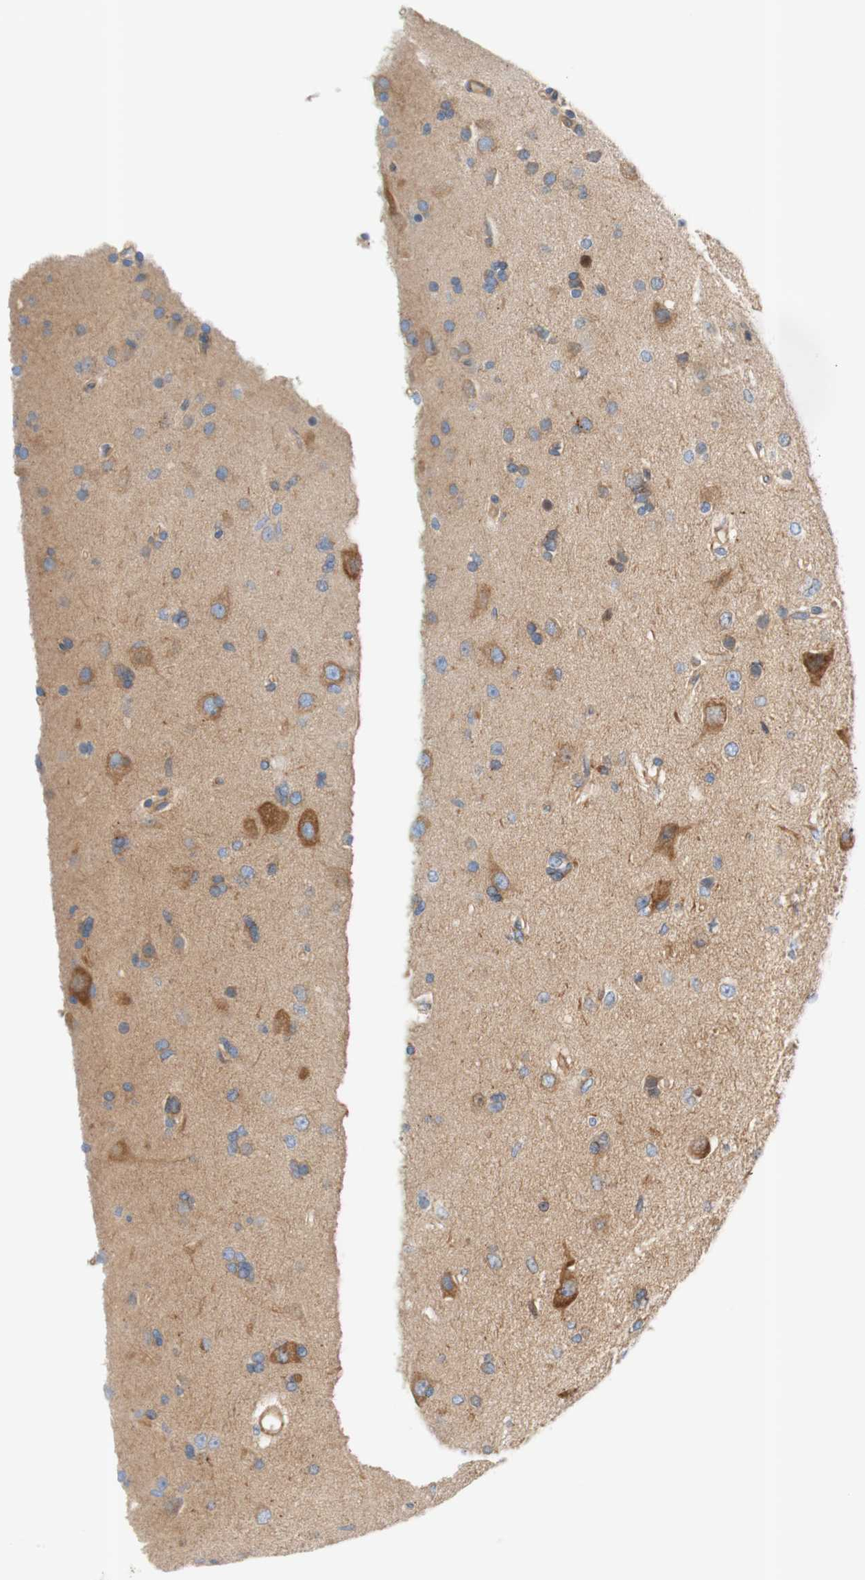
{"staining": {"intensity": "weak", "quantity": "25%-75%", "location": "cytoplasmic/membranous"}, "tissue": "glioma", "cell_type": "Tumor cells", "image_type": "cancer", "snomed": [{"axis": "morphology", "description": "Glioma, malignant, High grade"}, {"axis": "topography", "description": "Brain"}], "caption": "An image of glioma stained for a protein demonstrates weak cytoplasmic/membranous brown staining in tumor cells. The staining was performed using DAB (3,3'-diaminobenzidine), with brown indicating positive protein expression. Nuclei are stained blue with hematoxylin.", "gene": "STOM", "patient": {"sex": "female", "age": 59}}